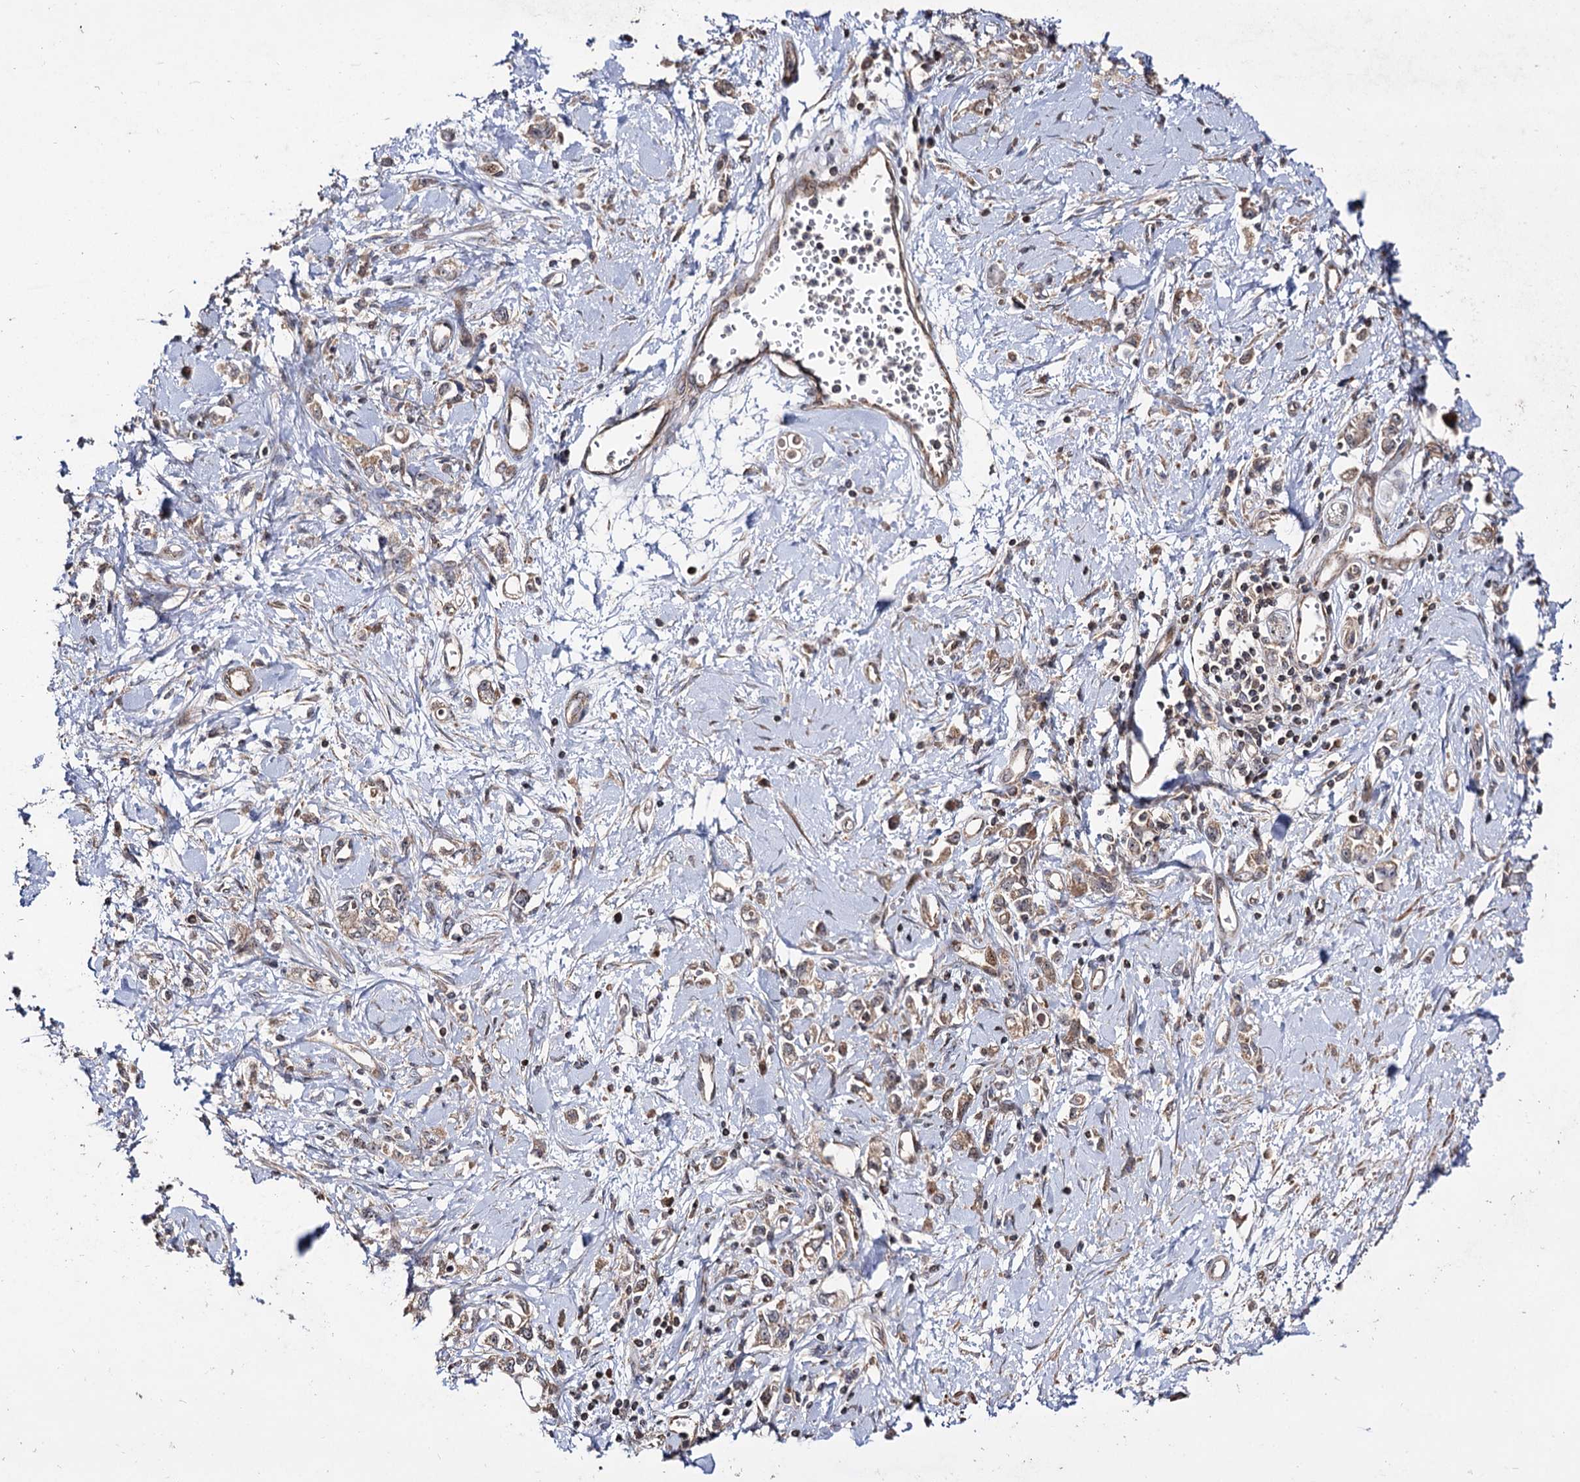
{"staining": {"intensity": "weak", "quantity": ">75%", "location": "cytoplasmic/membranous"}, "tissue": "stomach cancer", "cell_type": "Tumor cells", "image_type": "cancer", "snomed": [{"axis": "morphology", "description": "Adenocarcinoma, NOS"}, {"axis": "topography", "description": "Stomach"}], "caption": "Stomach cancer (adenocarcinoma) stained for a protein (brown) exhibits weak cytoplasmic/membranous positive positivity in approximately >75% of tumor cells.", "gene": "CEP76", "patient": {"sex": "female", "age": 76}}